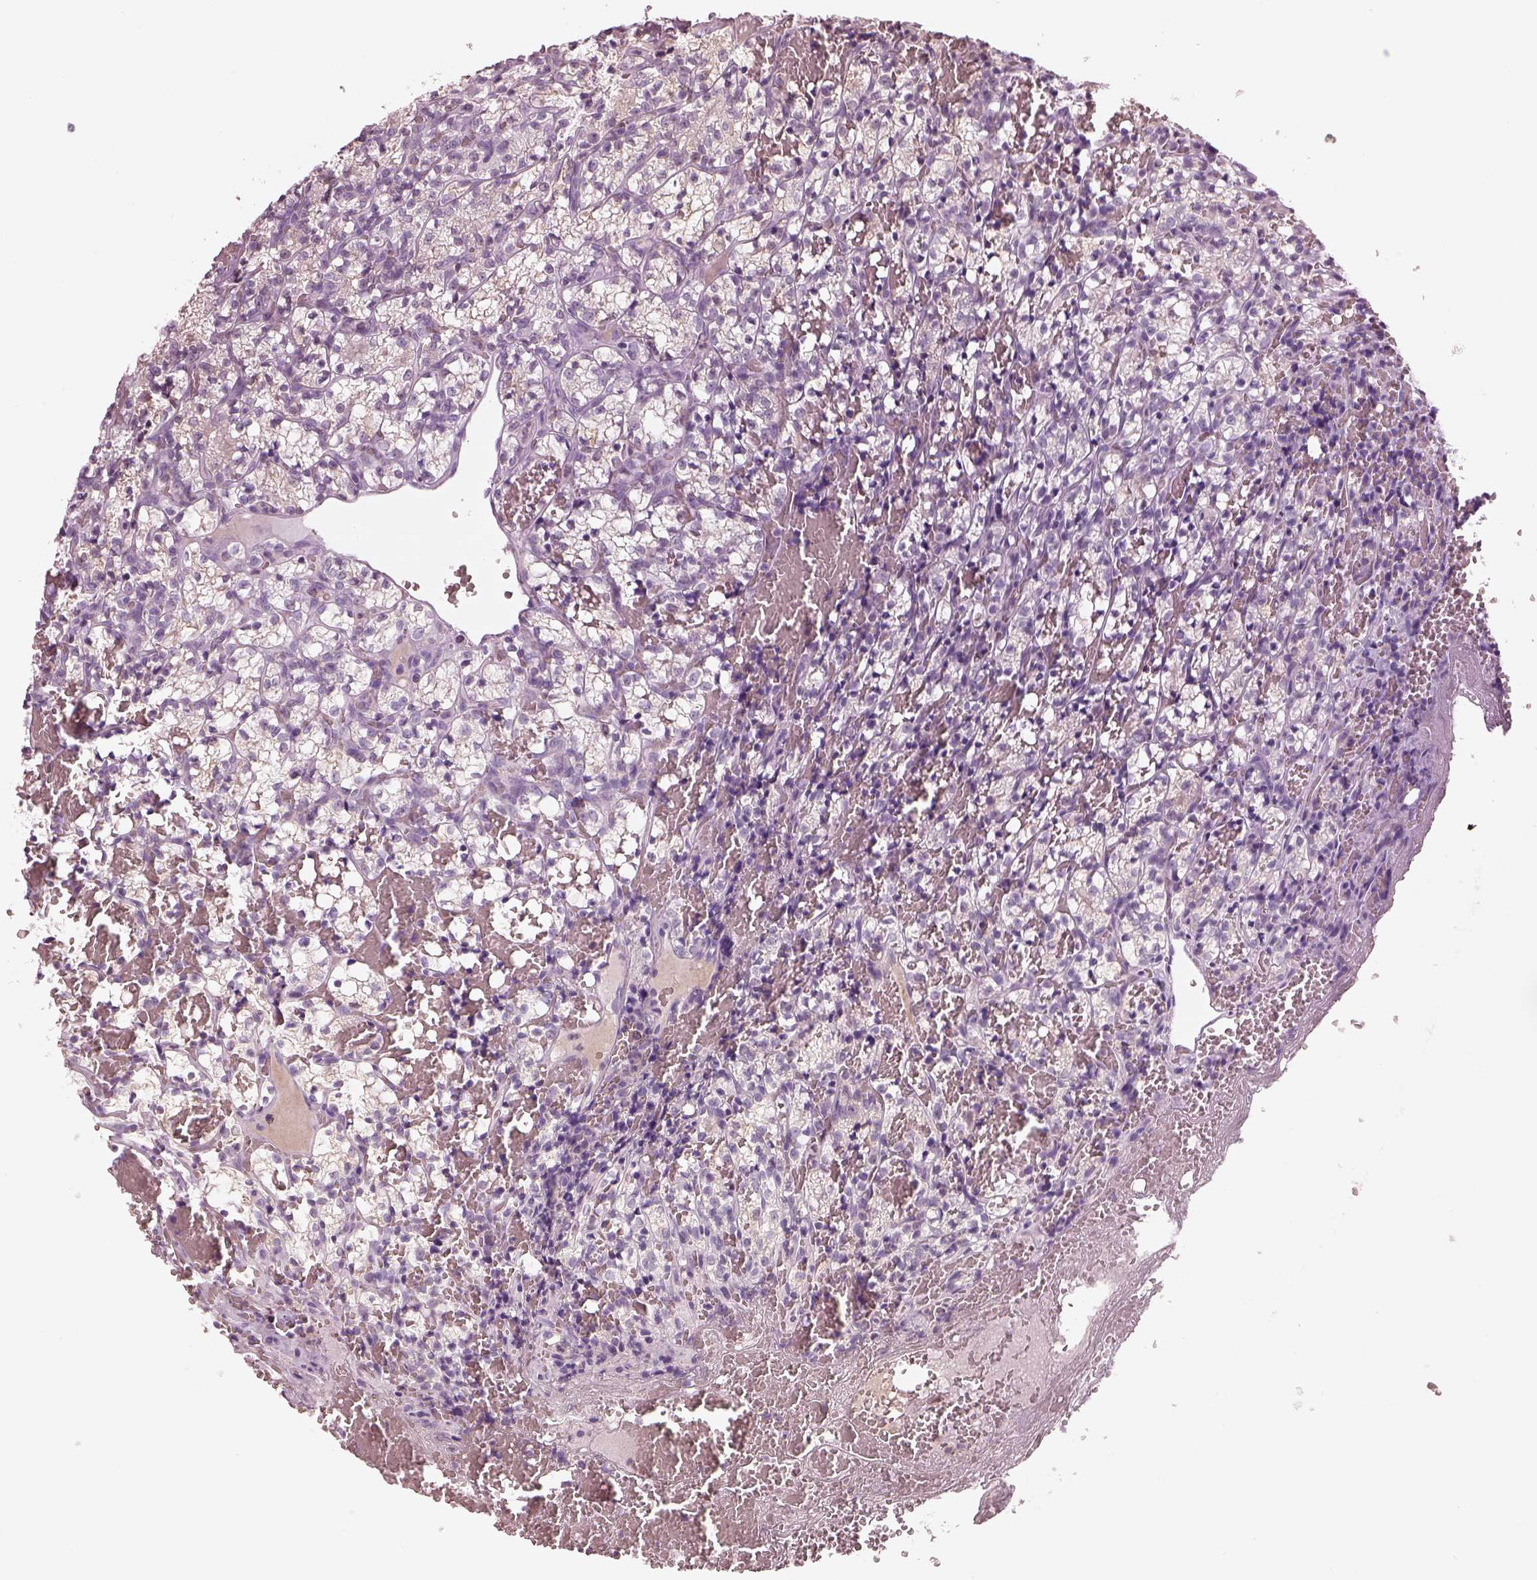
{"staining": {"intensity": "negative", "quantity": "none", "location": "none"}, "tissue": "renal cancer", "cell_type": "Tumor cells", "image_type": "cancer", "snomed": [{"axis": "morphology", "description": "Adenocarcinoma, NOS"}, {"axis": "topography", "description": "Kidney"}], "caption": "Renal cancer was stained to show a protein in brown. There is no significant expression in tumor cells. Brightfield microscopy of immunohistochemistry stained with DAB (3,3'-diaminobenzidine) (brown) and hematoxylin (blue), captured at high magnification.", "gene": "CSH1", "patient": {"sex": "female", "age": 69}}